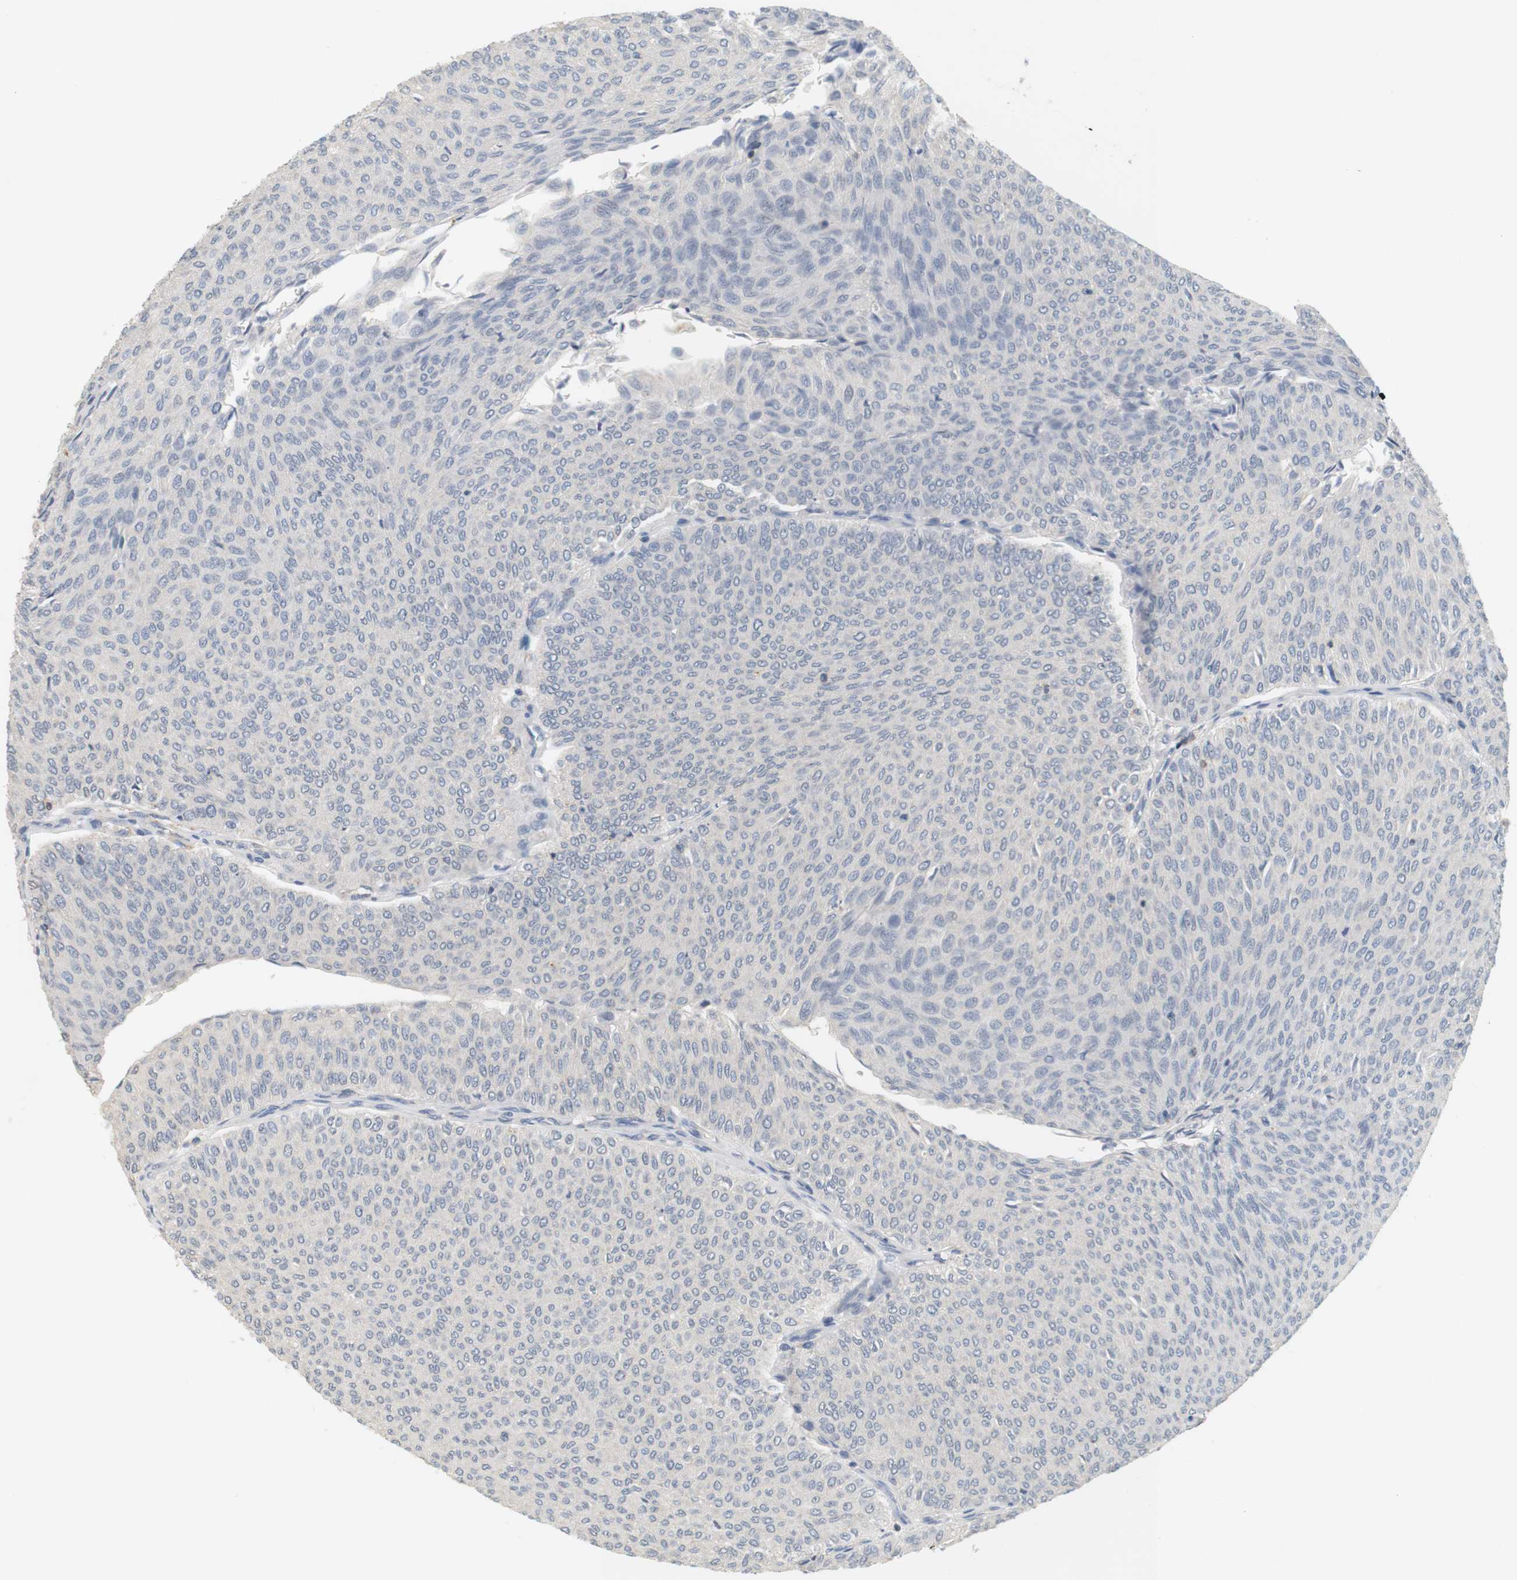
{"staining": {"intensity": "negative", "quantity": "none", "location": "none"}, "tissue": "urothelial cancer", "cell_type": "Tumor cells", "image_type": "cancer", "snomed": [{"axis": "morphology", "description": "Urothelial carcinoma, Low grade"}, {"axis": "topography", "description": "Urinary bladder"}], "caption": "This is an IHC histopathology image of urothelial cancer. There is no staining in tumor cells.", "gene": "OSR1", "patient": {"sex": "male", "age": 78}}